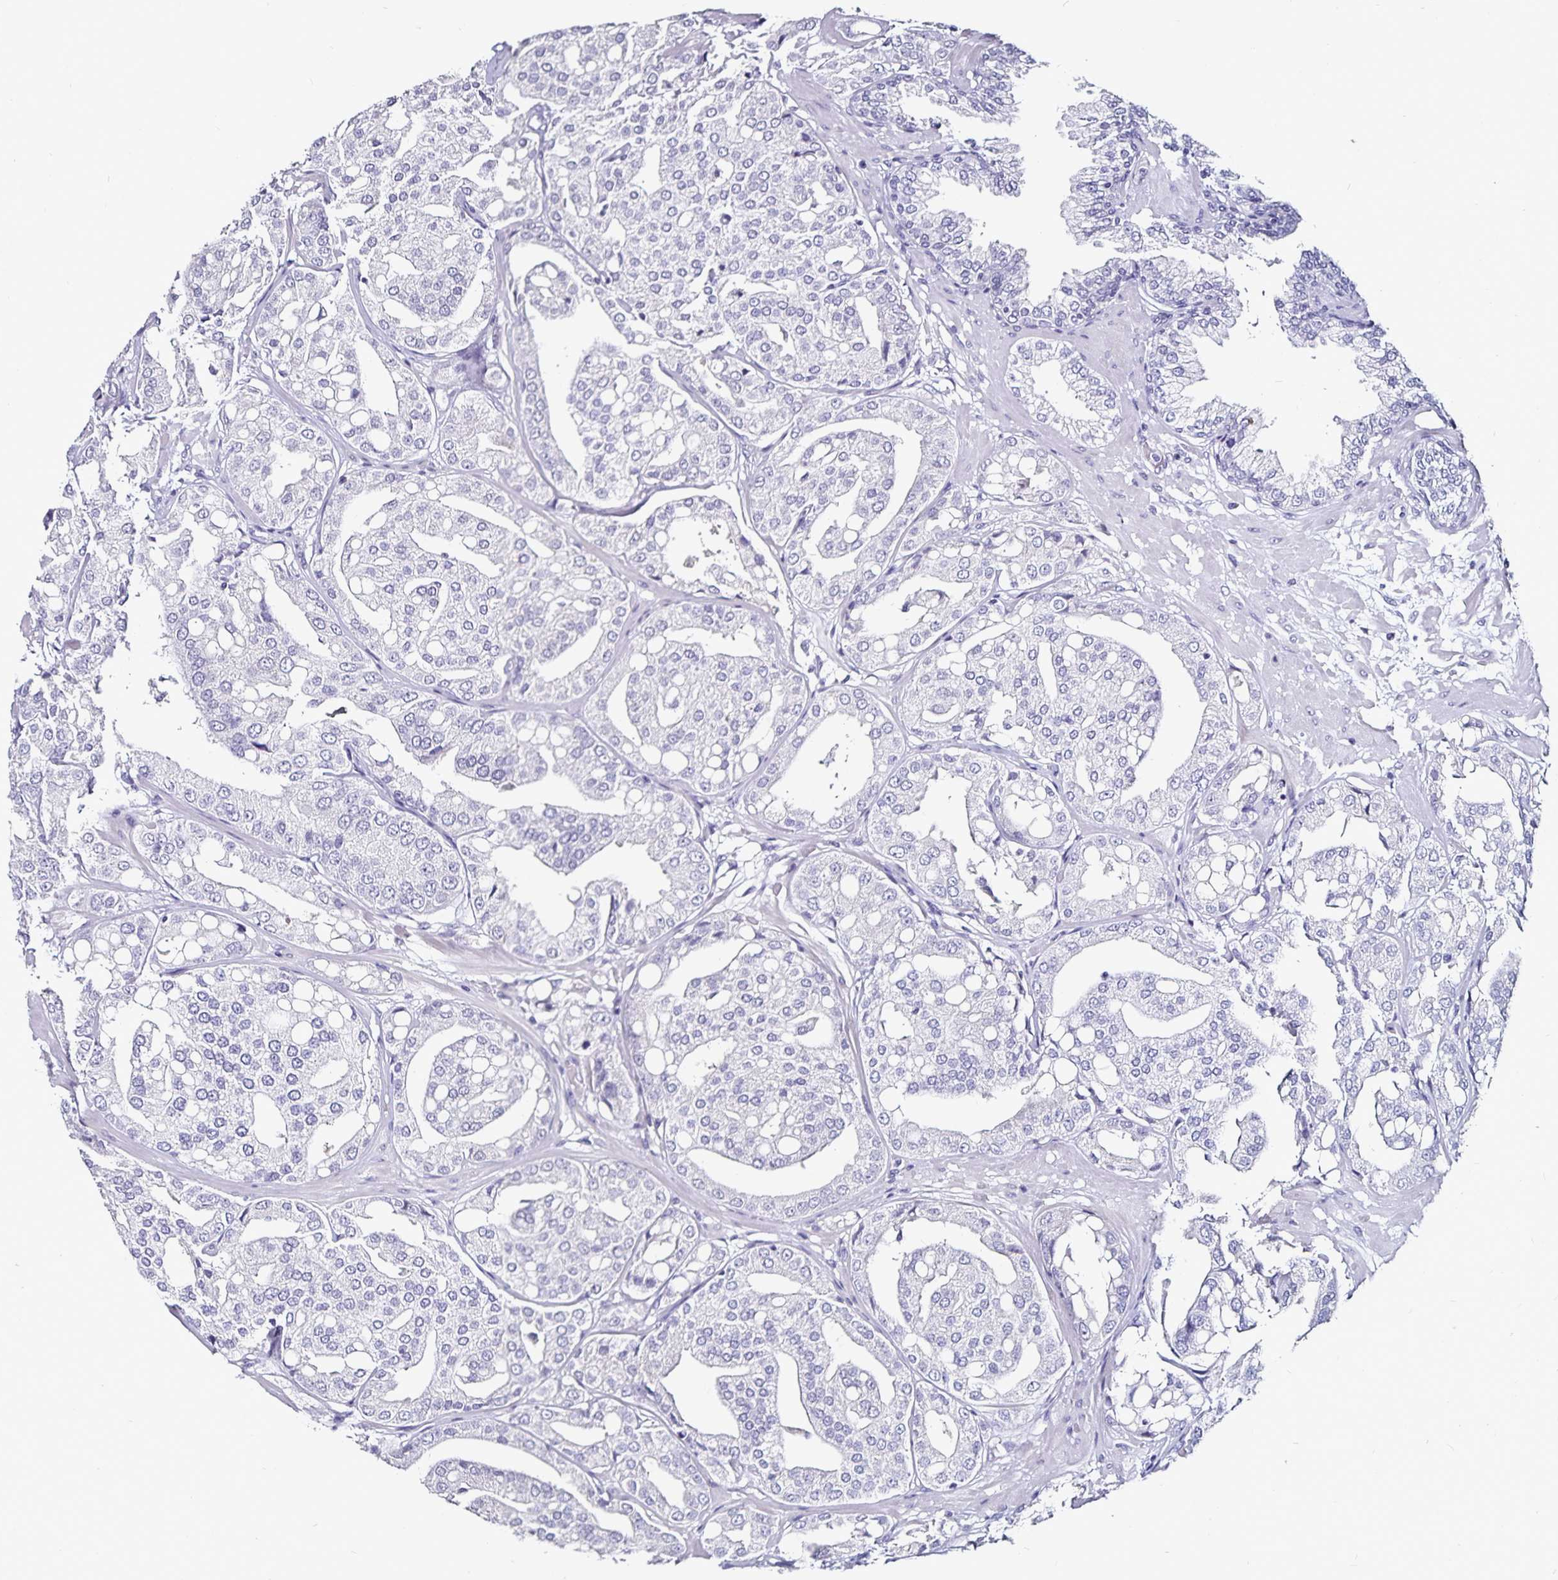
{"staining": {"intensity": "negative", "quantity": "none", "location": "none"}, "tissue": "renal cancer", "cell_type": "Tumor cells", "image_type": "cancer", "snomed": [{"axis": "morphology", "description": "Adenocarcinoma, NOS"}, {"axis": "topography", "description": "Urinary bladder"}], "caption": "This is an IHC micrograph of renal adenocarcinoma. There is no expression in tumor cells.", "gene": "TSPAN7", "patient": {"sex": "male", "age": 61}}